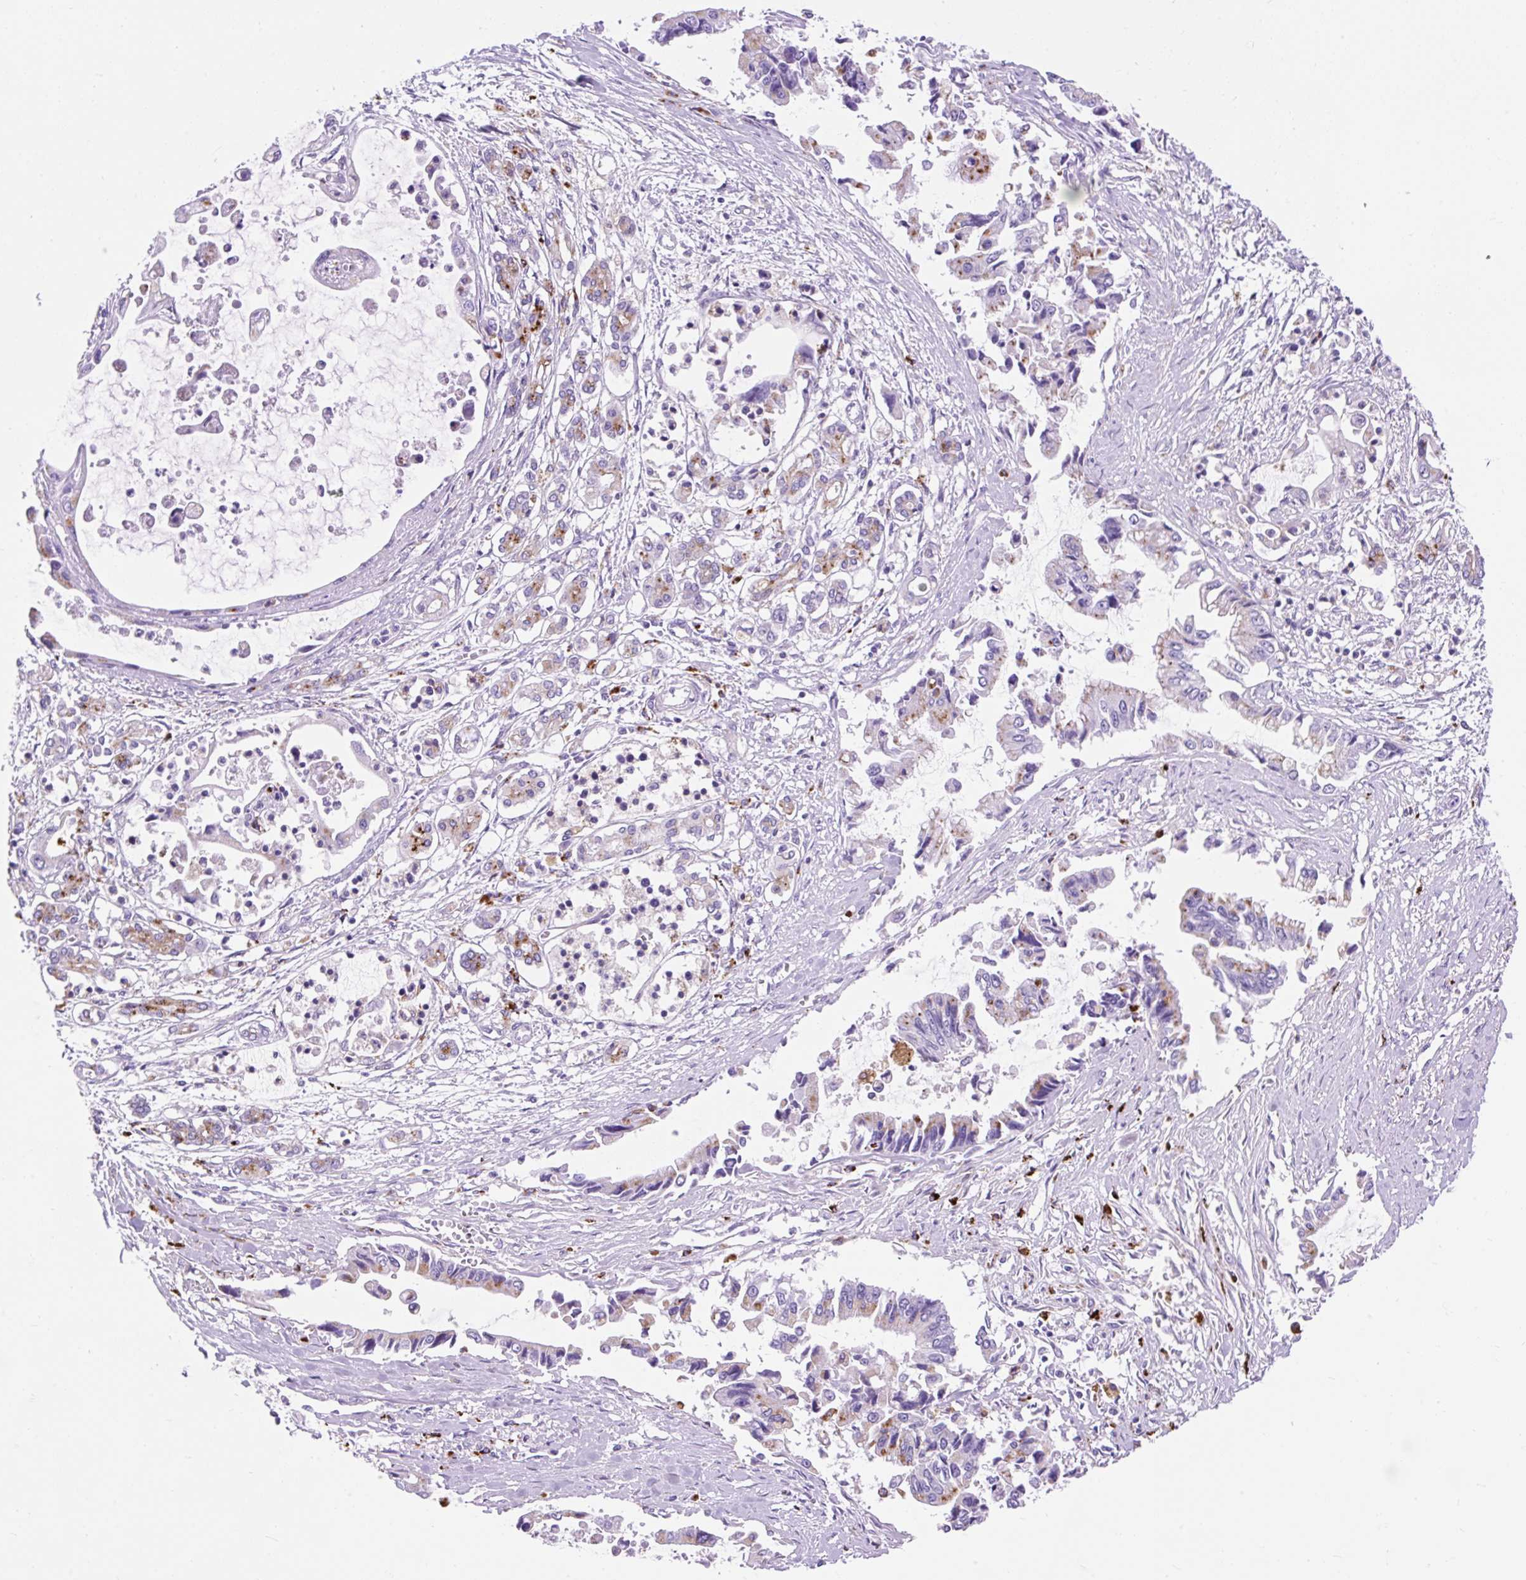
{"staining": {"intensity": "moderate", "quantity": "25%-75%", "location": "cytoplasmic/membranous"}, "tissue": "pancreatic cancer", "cell_type": "Tumor cells", "image_type": "cancer", "snomed": [{"axis": "morphology", "description": "Adenocarcinoma, NOS"}, {"axis": "topography", "description": "Pancreas"}], "caption": "Pancreatic cancer (adenocarcinoma) stained with IHC displays moderate cytoplasmic/membranous staining in about 25%-75% of tumor cells.", "gene": "HEXB", "patient": {"sex": "male", "age": 84}}